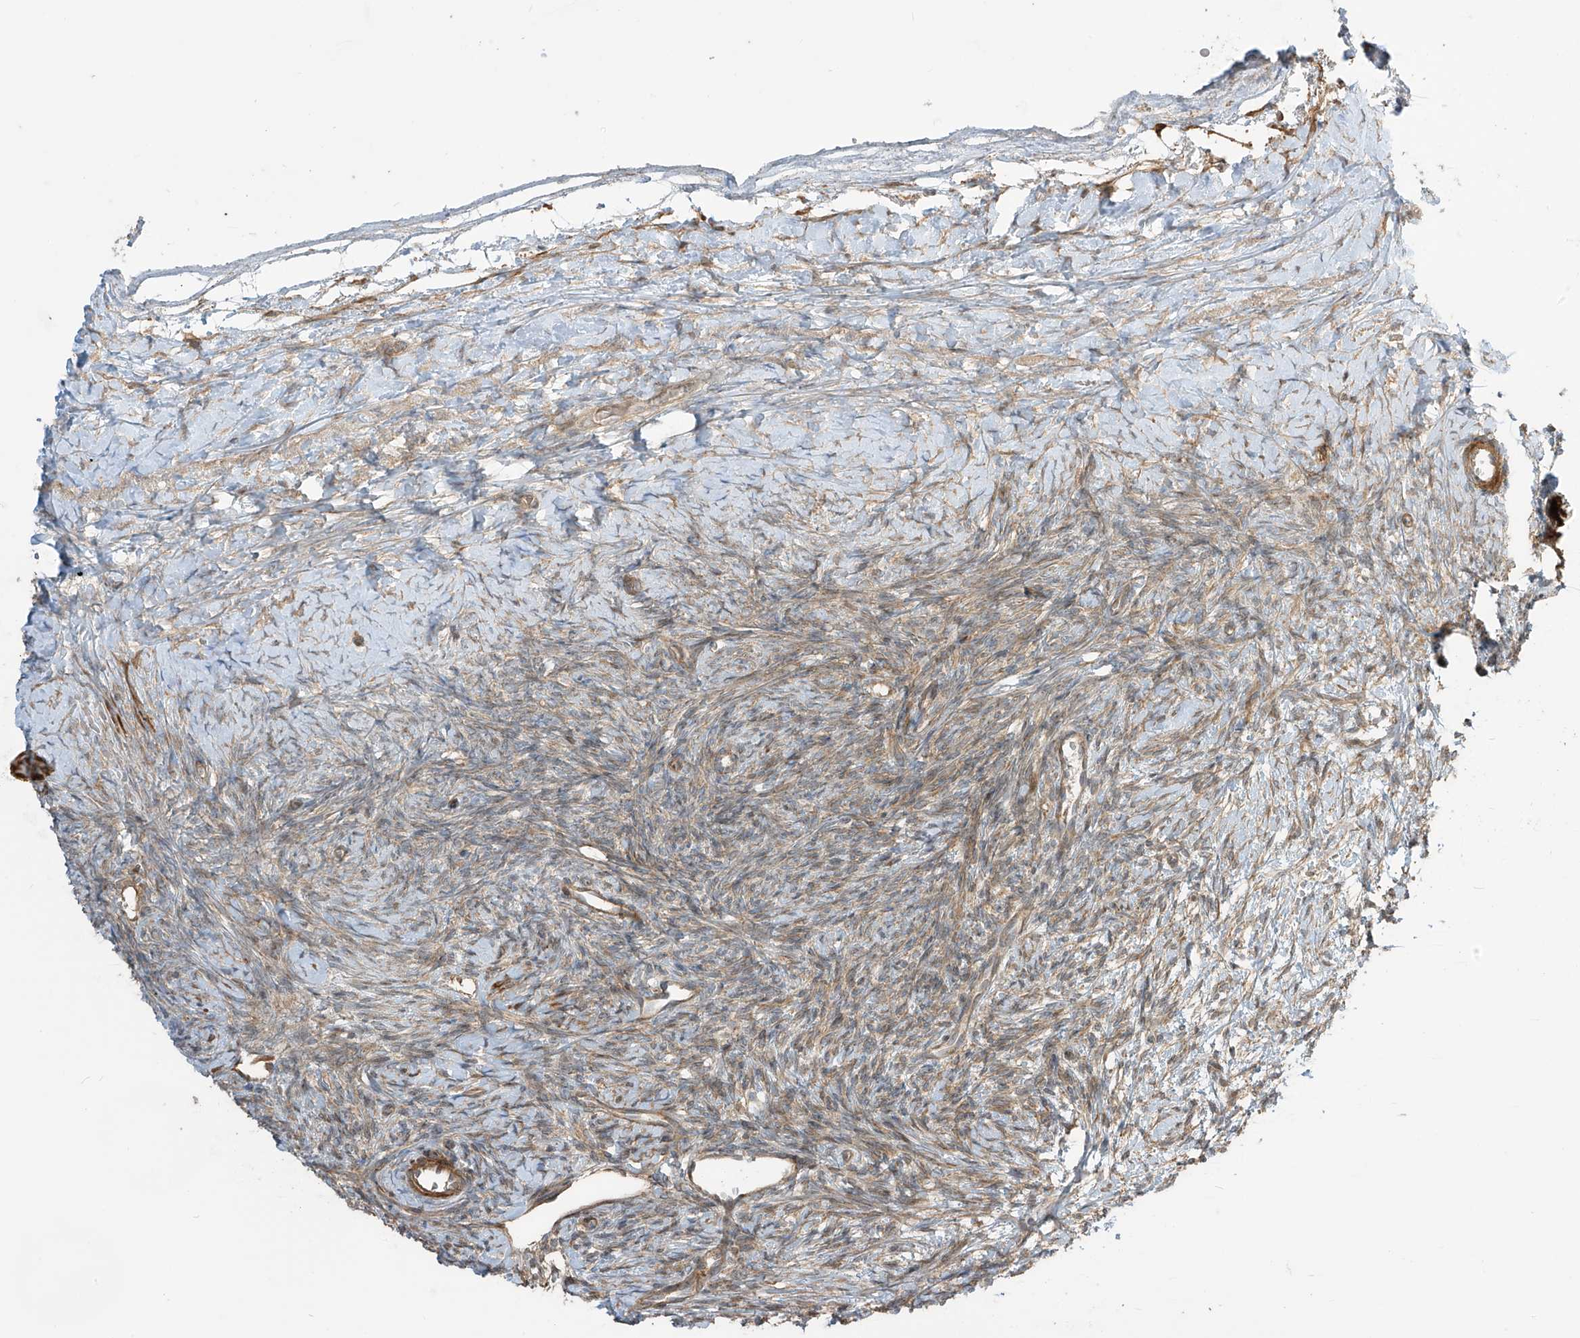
{"staining": {"intensity": "moderate", "quantity": ">75%", "location": "cytoplasmic/membranous"}, "tissue": "ovary", "cell_type": "Follicle cells", "image_type": "normal", "snomed": [{"axis": "morphology", "description": "Normal tissue, NOS"}, {"axis": "morphology", "description": "Developmental malformation"}, {"axis": "topography", "description": "Ovary"}], "caption": "Protein expression analysis of benign ovary displays moderate cytoplasmic/membranous expression in approximately >75% of follicle cells.", "gene": "ENTR1", "patient": {"sex": "female", "age": 39}}